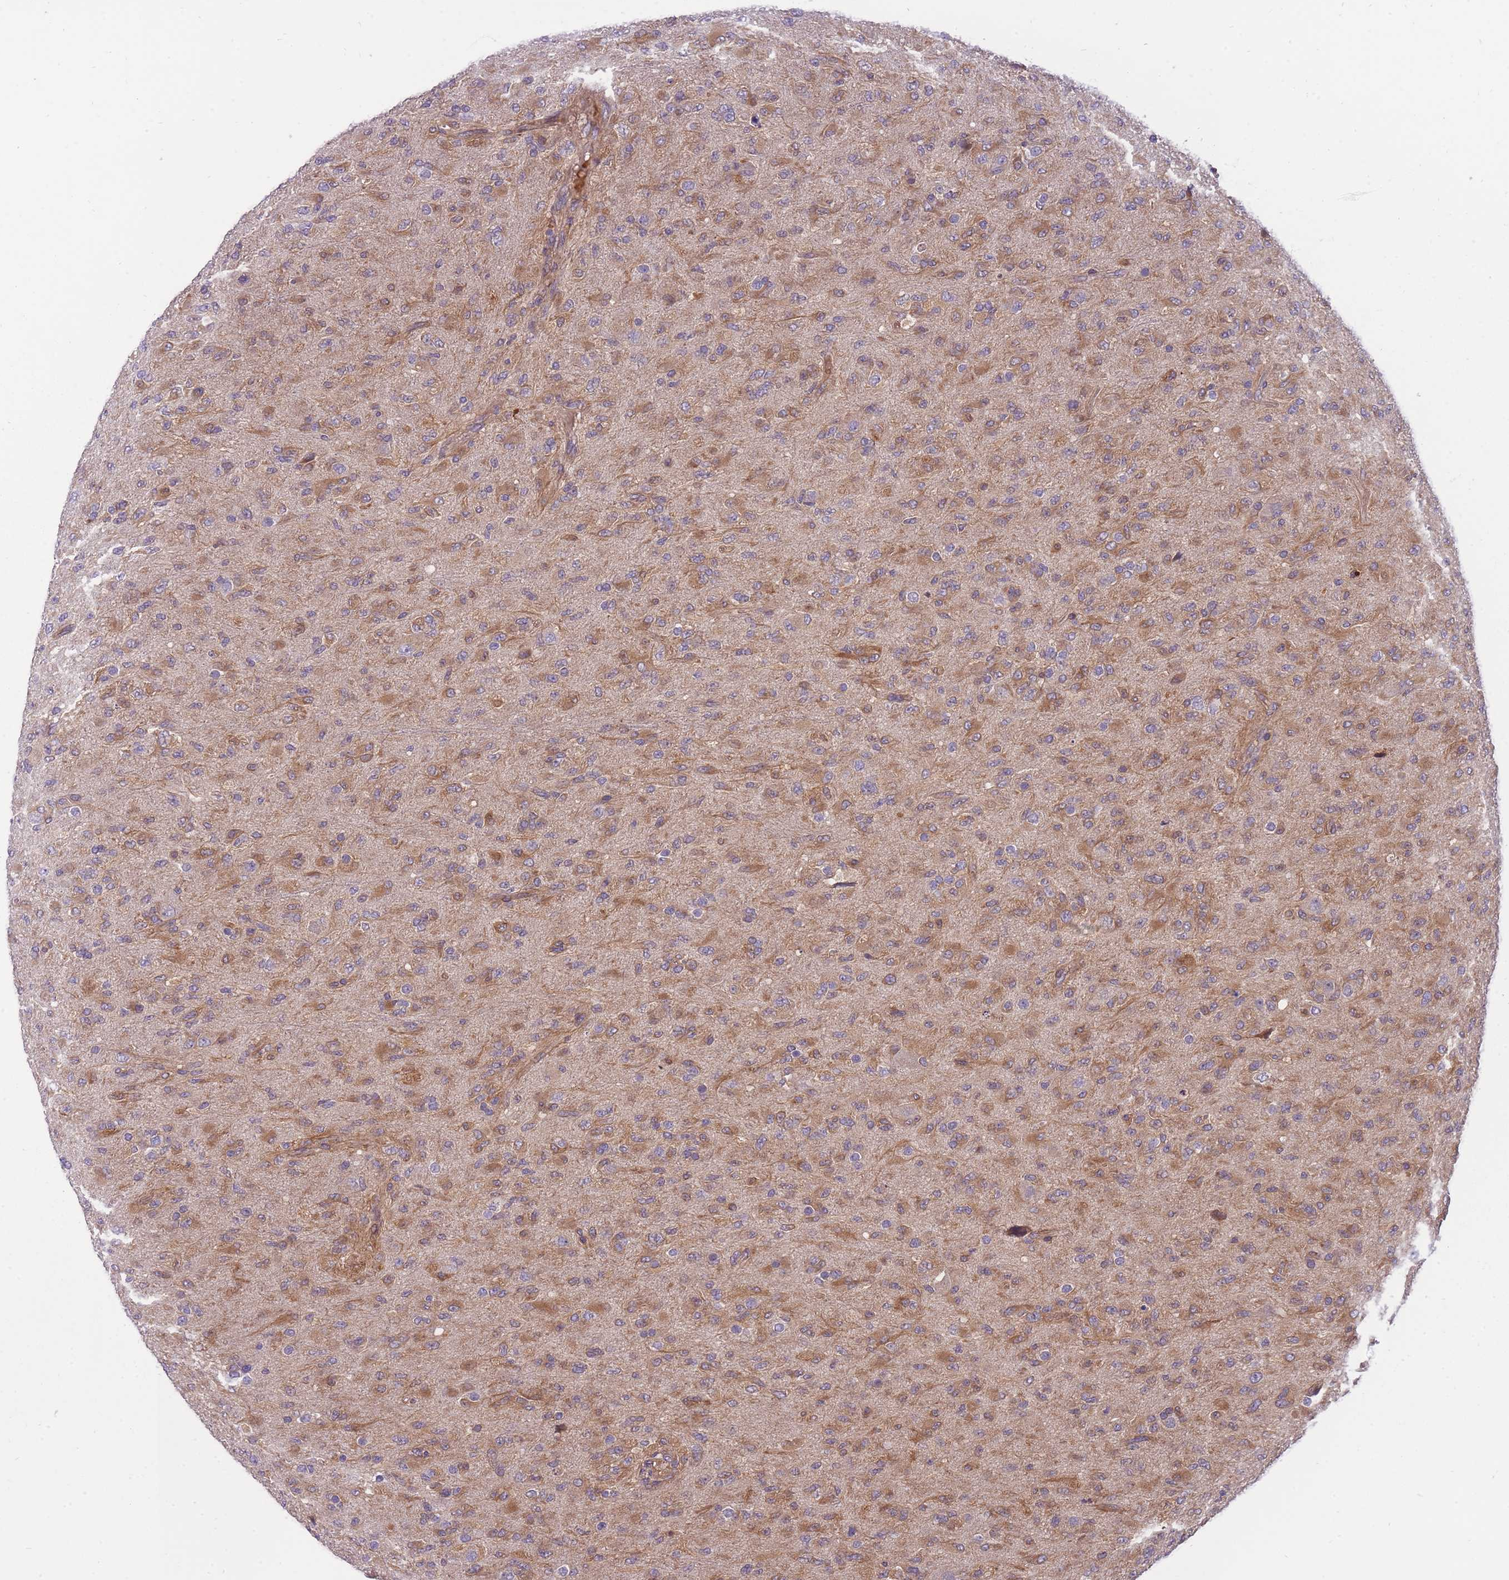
{"staining": {"intensity": "moderate", "quantity": "25%-75%", "location": "cytoplasmic/membranous"}, "tissue": "glioma", "cell_type": "Tumor cells", "image_type": "cancer", "snomed": [{"axis": "morphology", "description": "Glioma, malignant, Low grade"}, {"axis": "topography", "description": "Brain"}], "caption": "Tumor cells show medium levels of moderate cytoplasmic/membranous expression in approximately 25%-75% of cells in human glioma.", "gene": "CRYGN", "patient": {"sex": "male", "age": 65}}